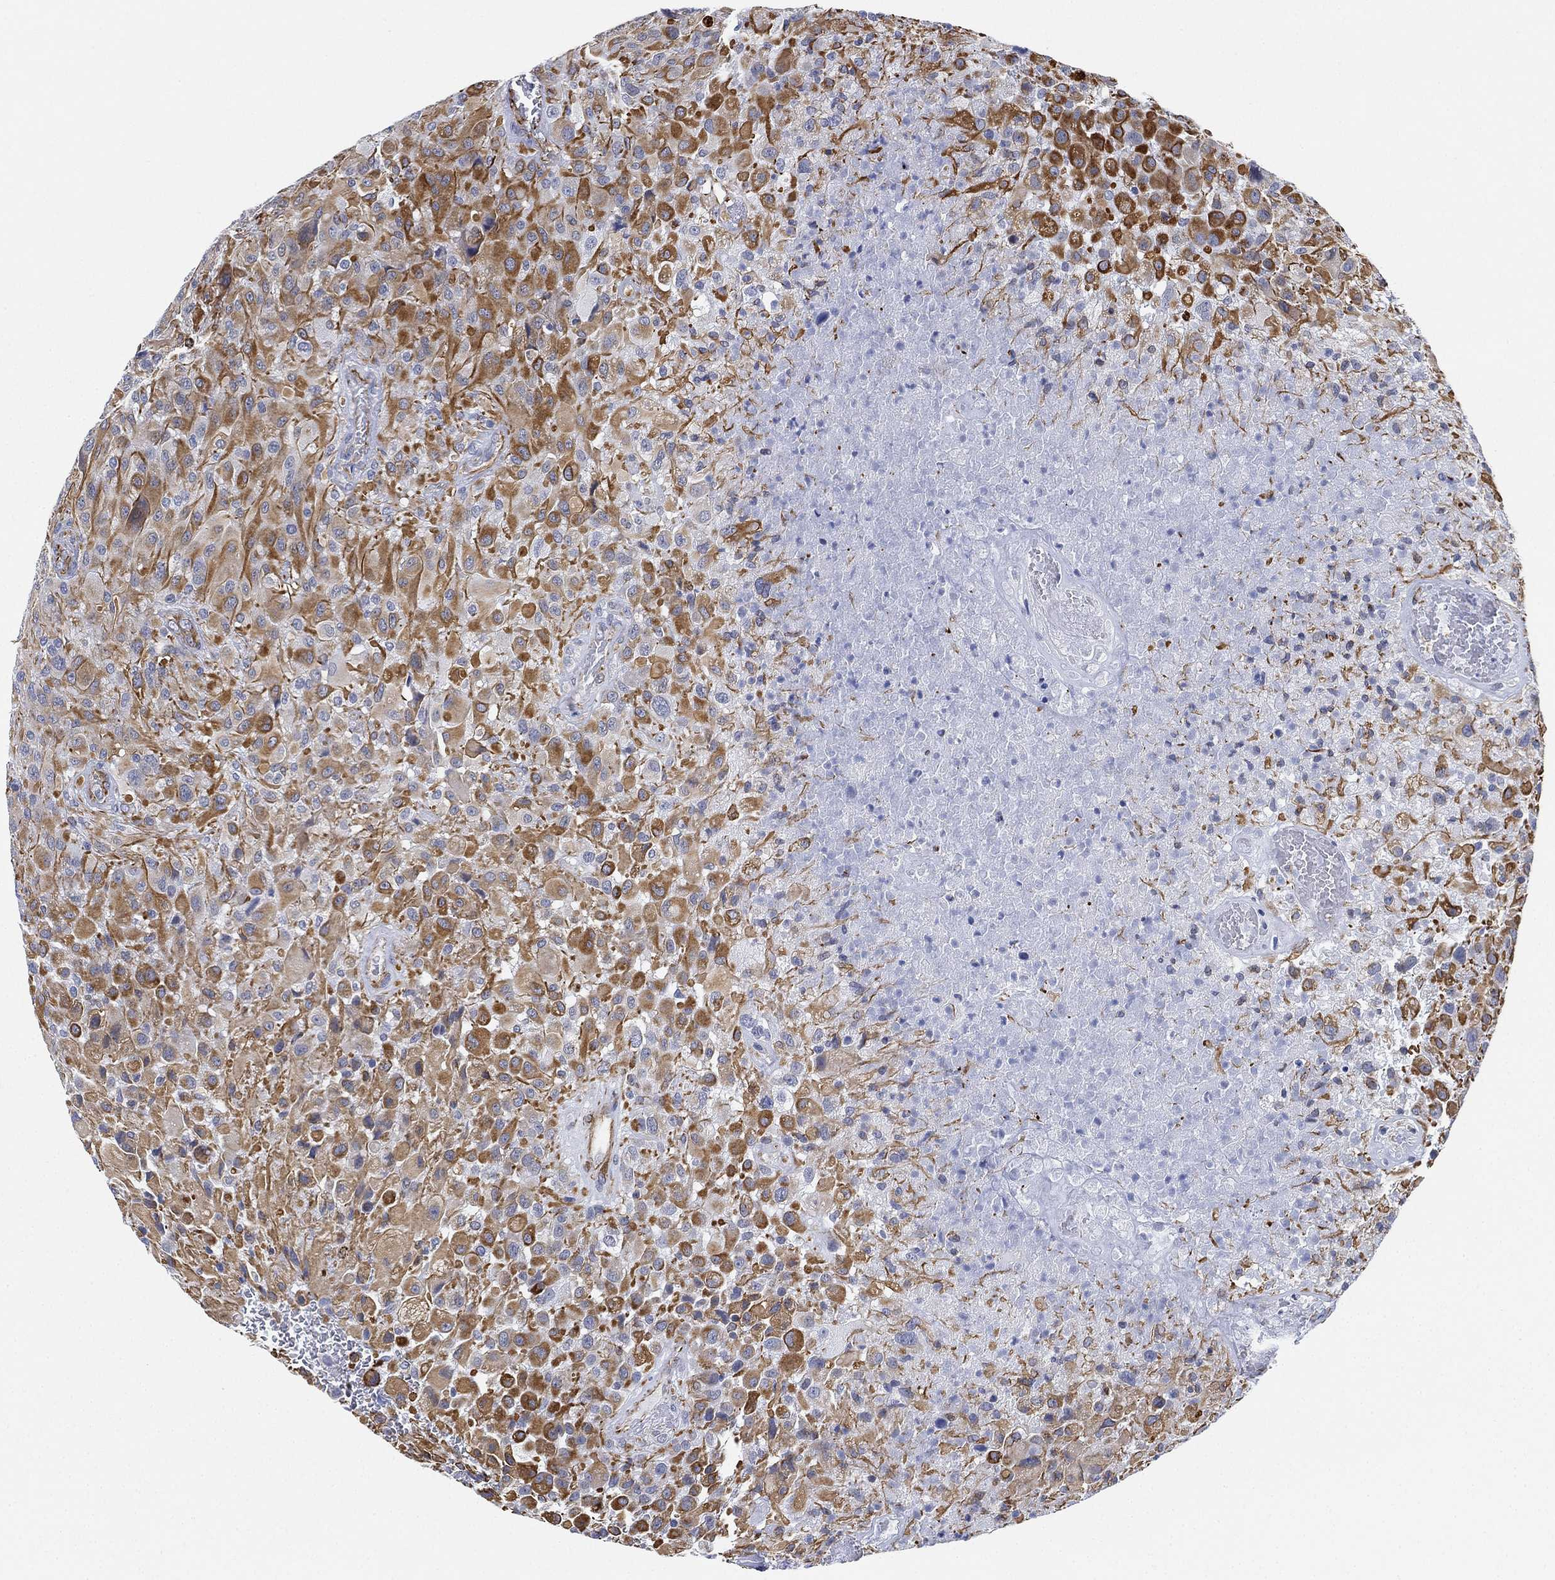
{"staining": {"intensity": "moderate", "quantity": "25%-75%", "location": "cytoplasmic/membranous"}, "tissue": "glioma", "cell_type": "Tumor cells", "image_type": "cancer", "snomed": [{"axis": "morphology", "description": "Glioma, malignant, High grade"}, {"axis": "topography", "description": "Cerebral cortex"}], "caption": "Immunohistochemical staining of malignant glioma (high-grade) displays moderate cytoplasmic/membranous protein staining in about 25%-75% of tumor cells.", "gene": "PSKH2", "patient": {"sex": "male", "age": 35}}